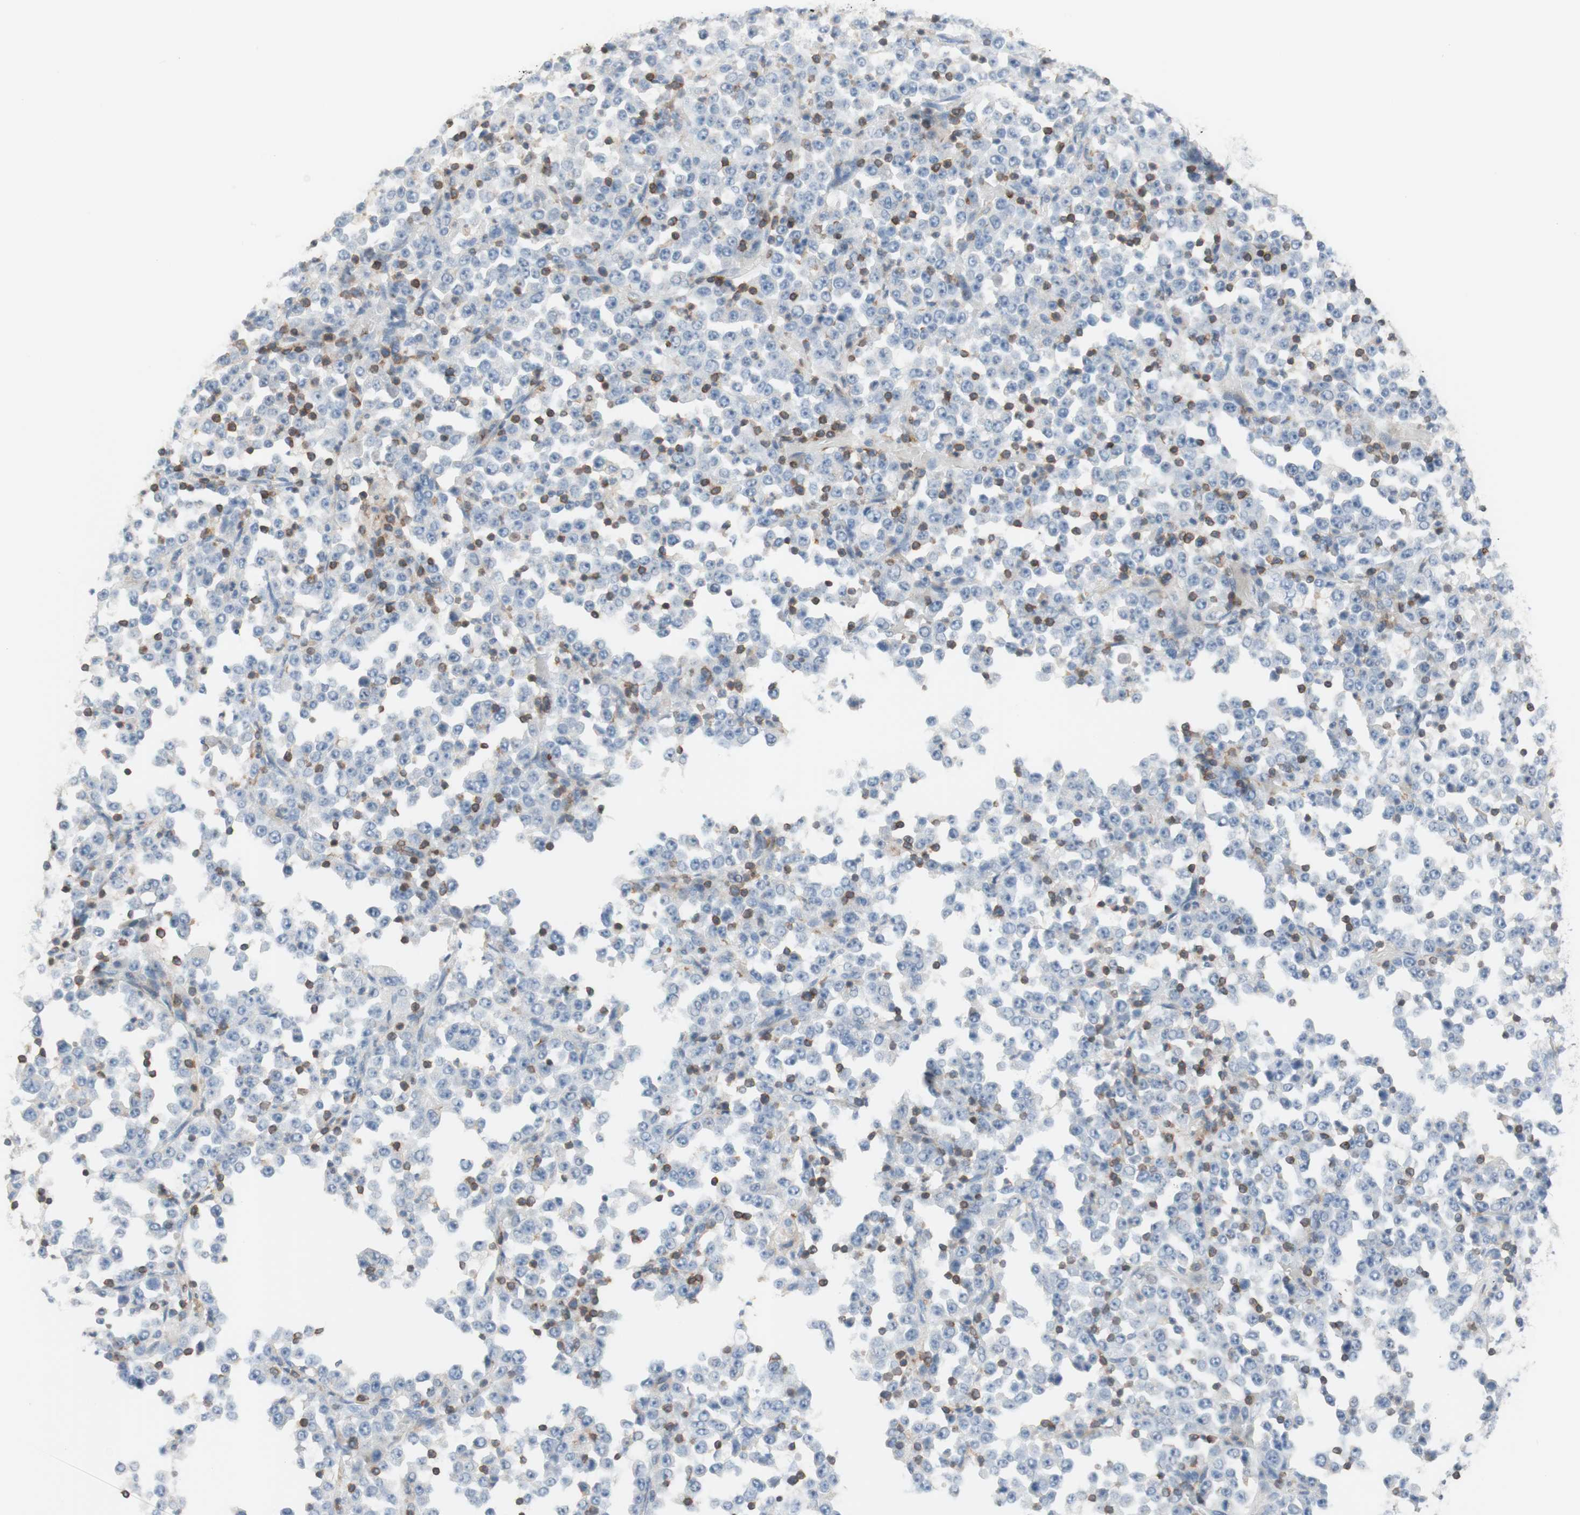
{"staining": {"intensity": "negative", "quantity": "none", "location": "none"}, "tissue": "stomach cancer", "cell_type": "Tumor cells", "image_type": "cancer", "snomed": [{"axis": "morphology", "description": "Normal tissue, NOS"}, {"axis": "morphology", "description": "Adenocarcinoma, NOS"}, {"axis": "topography", "description": "Stomach, upper"}, {"axis": "topography", "description": "Stomach"}], "caption": "DAB (3,3'-diaminobenzidine) immunohistochemical staining of stomach cancer exhibits no significant staining in tumor cells.", "gene": "SPINK6", "patient": {"sex": "male", "age": 59}}